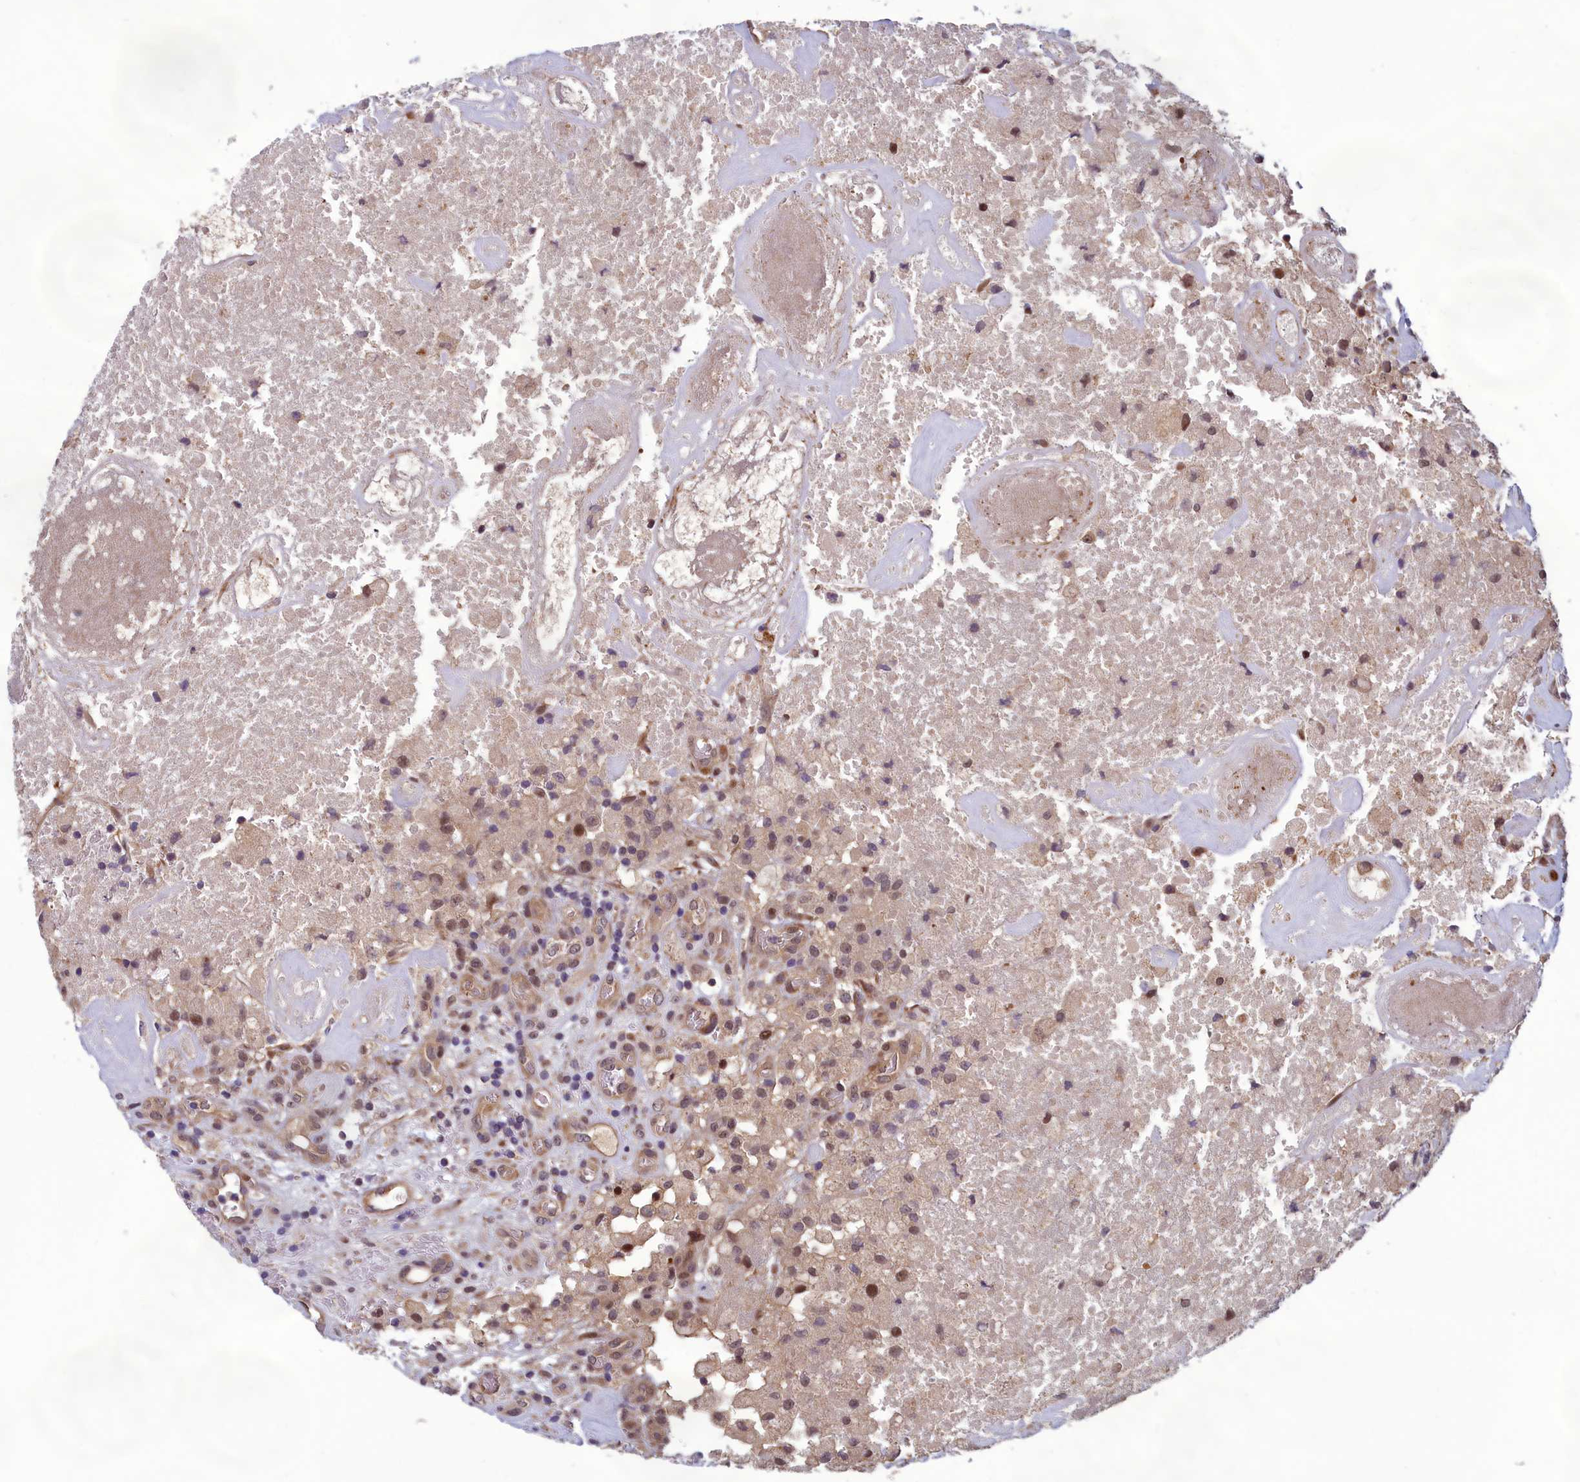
{"staining": {"intensity": "moderate", "quantity": "<25%", "location": "cytoplasmic/membranous,nuclear"}, "tissue": "glioma", "cell_type": "Tumor cells", "image_type": "cancer", "snomed": [{"axis": "morphology", "description": "Glioma, malignant, High grade"}, {"axis": "topography", "description": "Brain"}], "caption": "Immunohistochemistry (IHC) of human high-grade glioma (malignant) demonstrates low levels of moderate cytoplasmic/membranous and nuclear positivity in about <25% of tumor cells. The staining was performed using DAB, with brown indicating positive protein expression. Nuclei are stained blue with hematoxylin.", "gene": "CCDC15", "patient": {"sex": "male", "age": 76}}